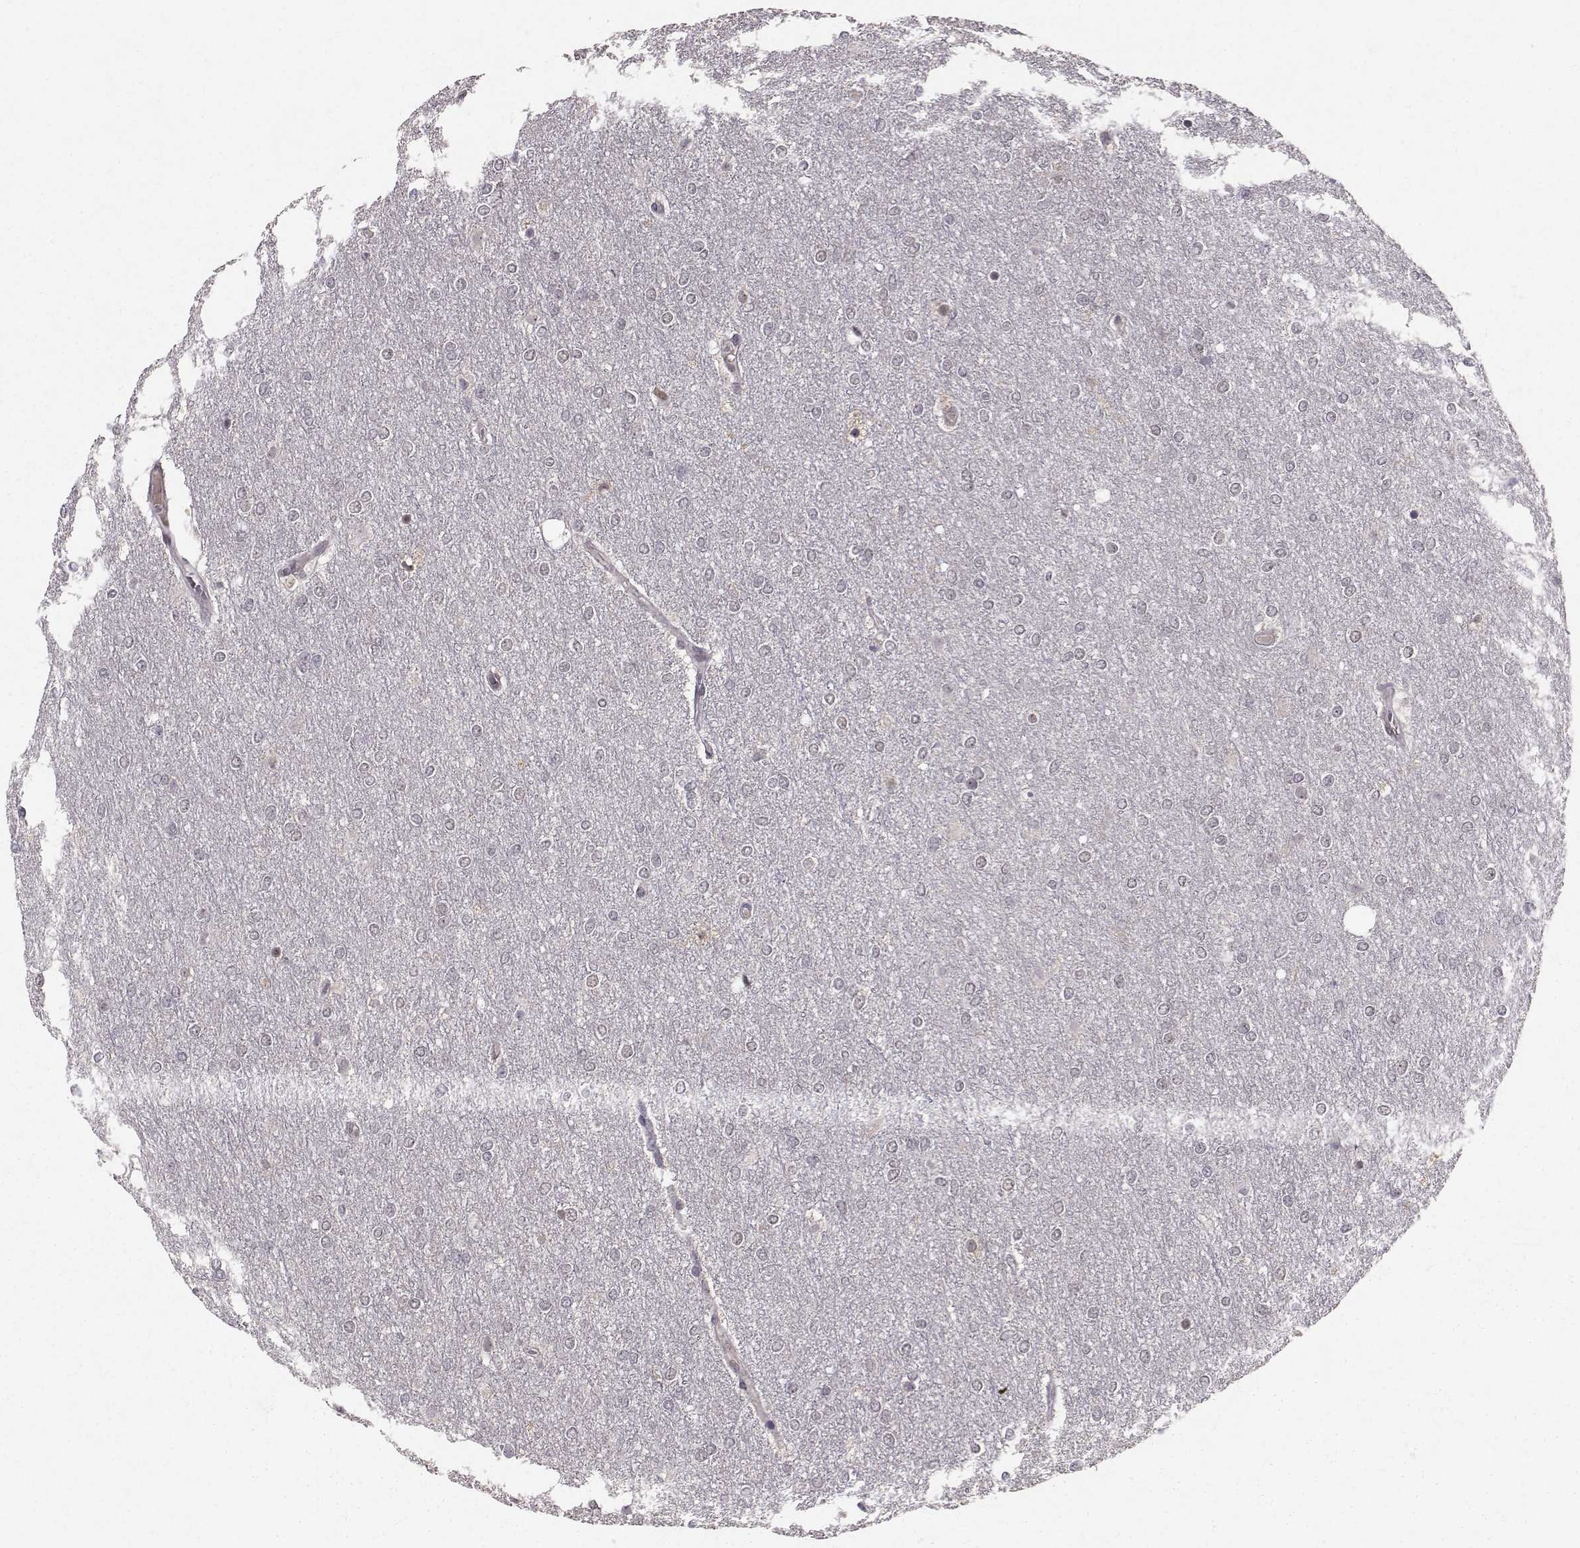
{"staining": {"intensity": "negative", "quantity": "none", "location": "none"}, "tissue": "glioma", "cell_type": "Tumor cells", "image_type": "cancer", "snomed": [{"axis": "morphology", "description": "Glioma, malignant, High grade"}, {"axis": "topography", "description": "Brain"}], "caption": "A high-resolution image shows immunohistochemistry (IHC) staining of malignant glioma (high-grade), which reveals no significant positivity in tumor cells.", "gene": "RPP38", "patient": {"sex": "female", "age": 61}}